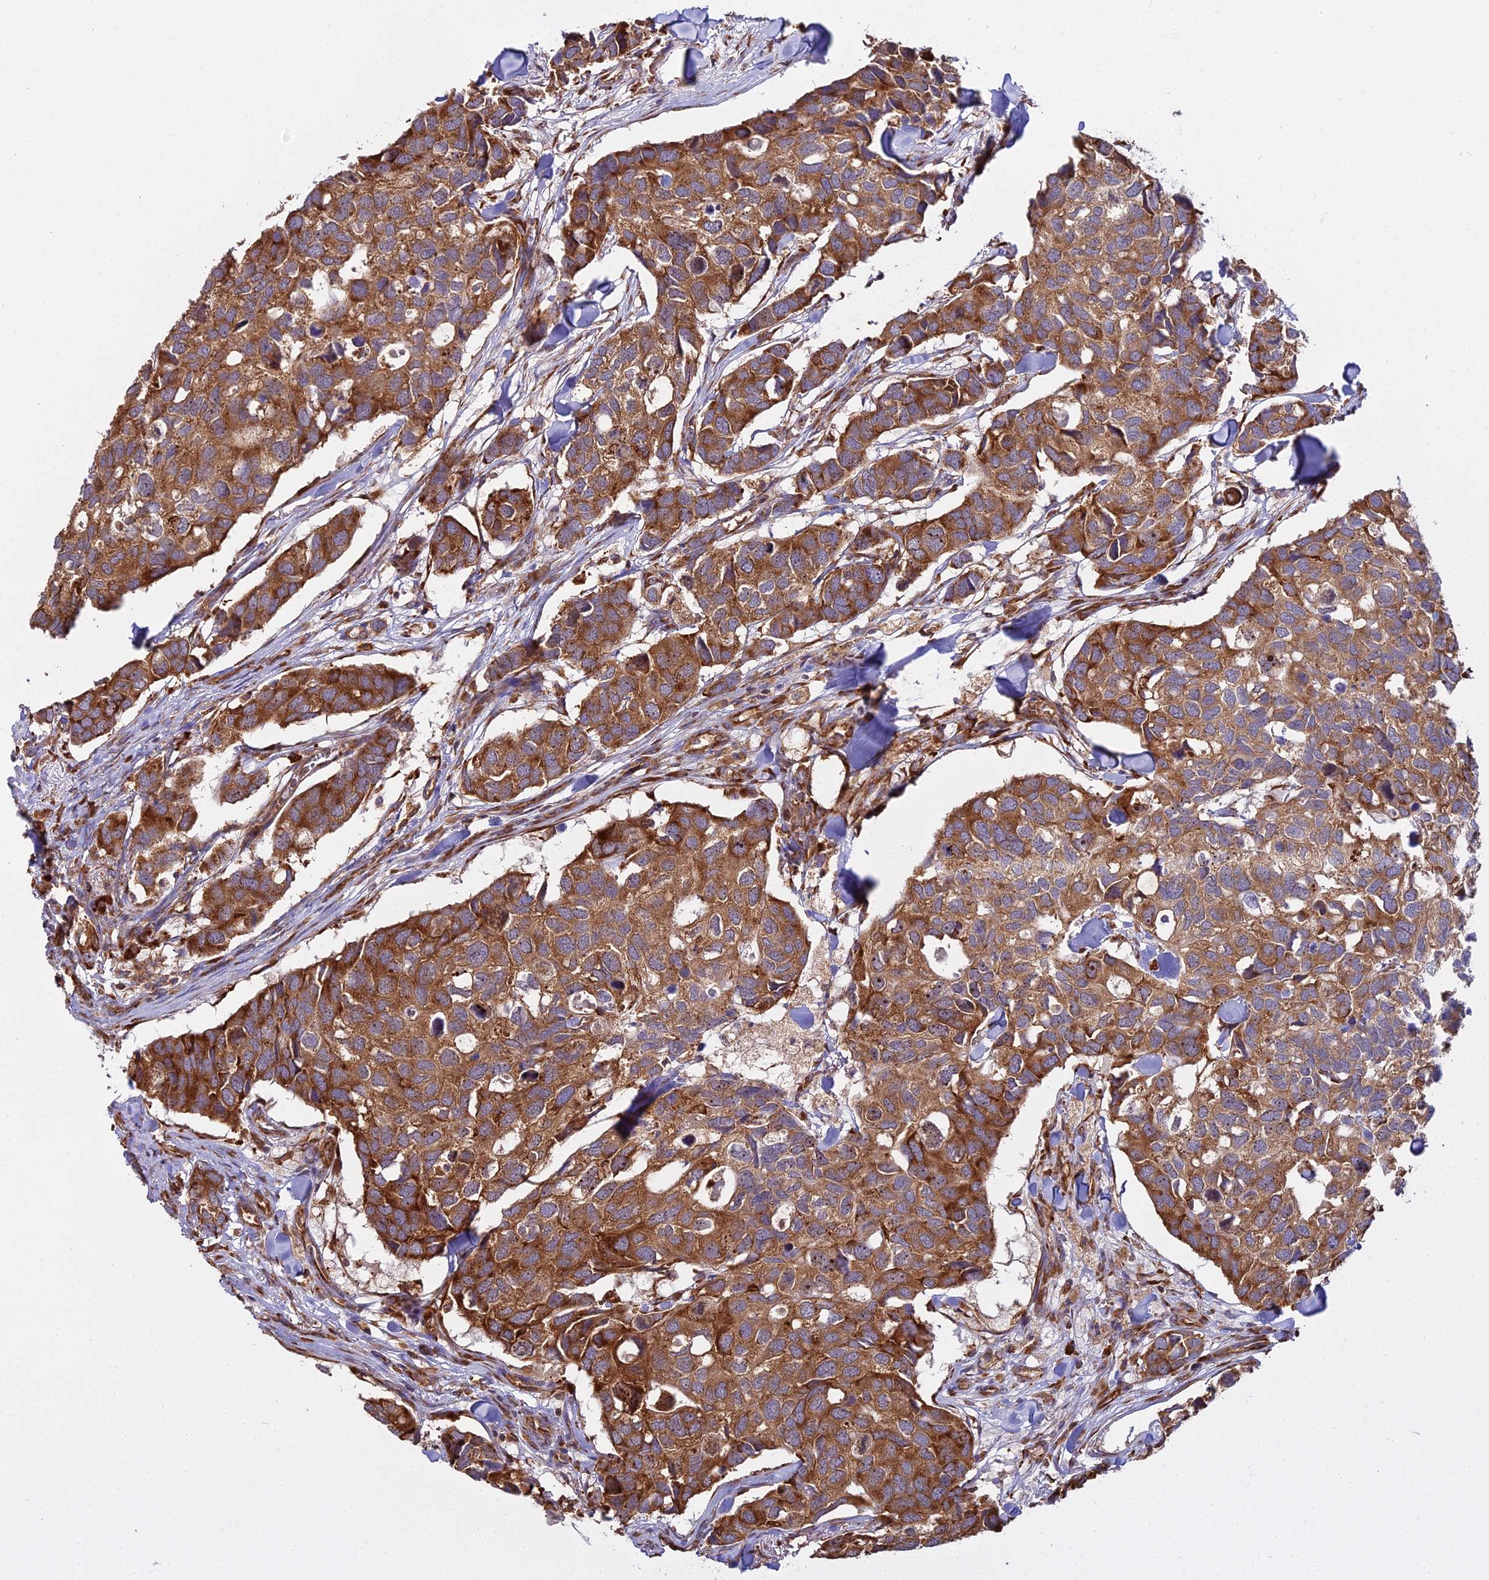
{"staining": {"intensity": "strong", "quantity": ">75%", "location": "cytoplasmic/membranous"}, "tissue": "breast cancer", "cell_type": "Tumor cells", "image_type": "cancer", "snomed": [{"axis": "morphology", "description": "Duct carcinoma"}, {"axis": "topography", "description": "Breast"}], "caption": "Immunohistochemical staining of human breast cancer reveals high levels of strong cytoplasmic/membranous protein positivity in approximately >75% of tumor cells.", "gene": "RPL26", "patient": {"sex": "female", "age": 83}}